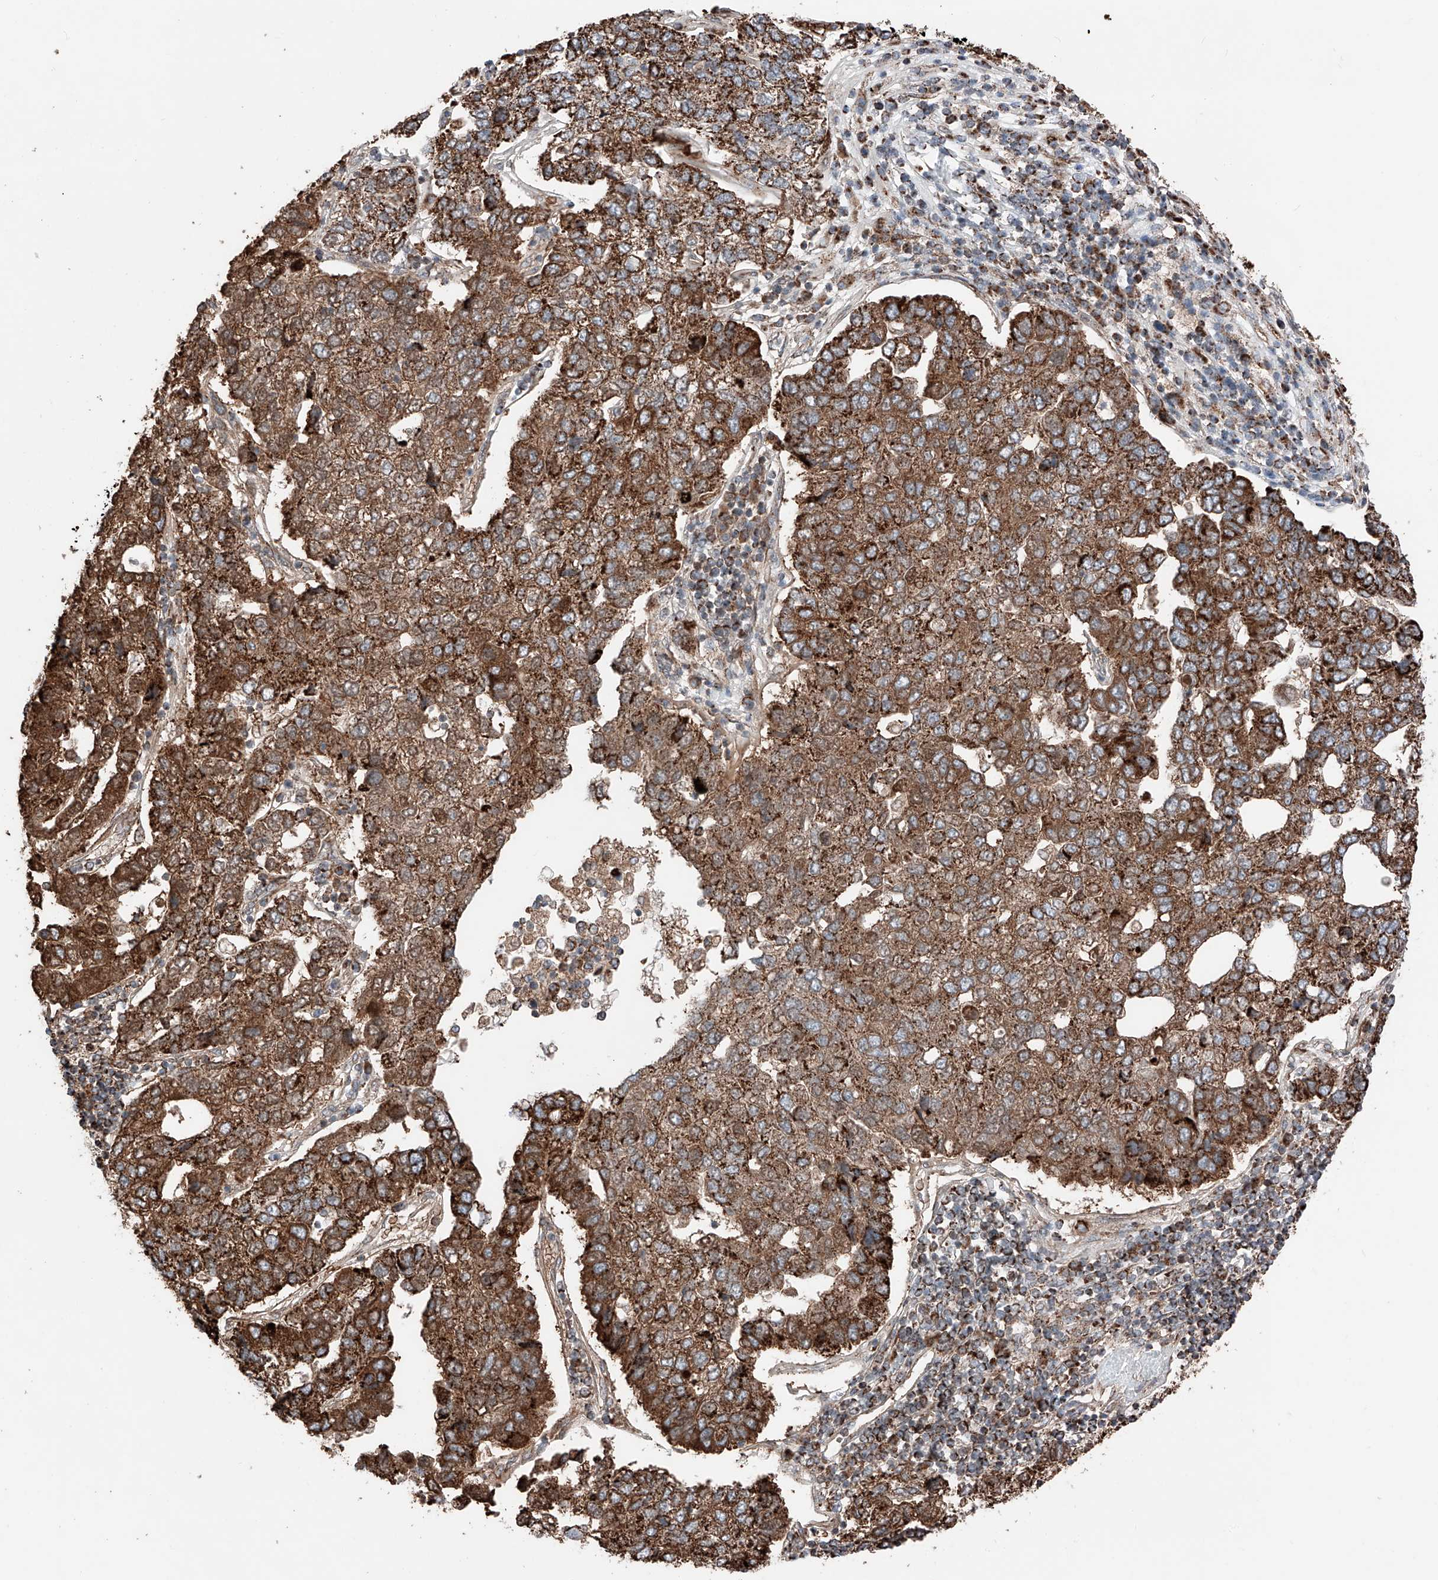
{"staining": {"intensity": "strong", "quantity": ">75%", "location": "cytoplasmic/membranous"}, "tissue": "pancreatic cancer", "cell_type": "Tumor cells", "image_type": "cancer", "snomed": [{"axis": "morphology", "description": "Adenocarcinoma, NOS"}, {"axis": "topography", "description": "Pancreas"}], "caption": "A brown stain labels strong cytoplasmic/membranous staining of a protein in human adenocarcinoma (pancreatic) tumor cells. (DAB (3,3'-diaminobenzidine) IHC, brown staining for protein, blue staining for nuclei).", "gene": "ZSCAN29", "patient": {"sex": "female", "age": 61}}